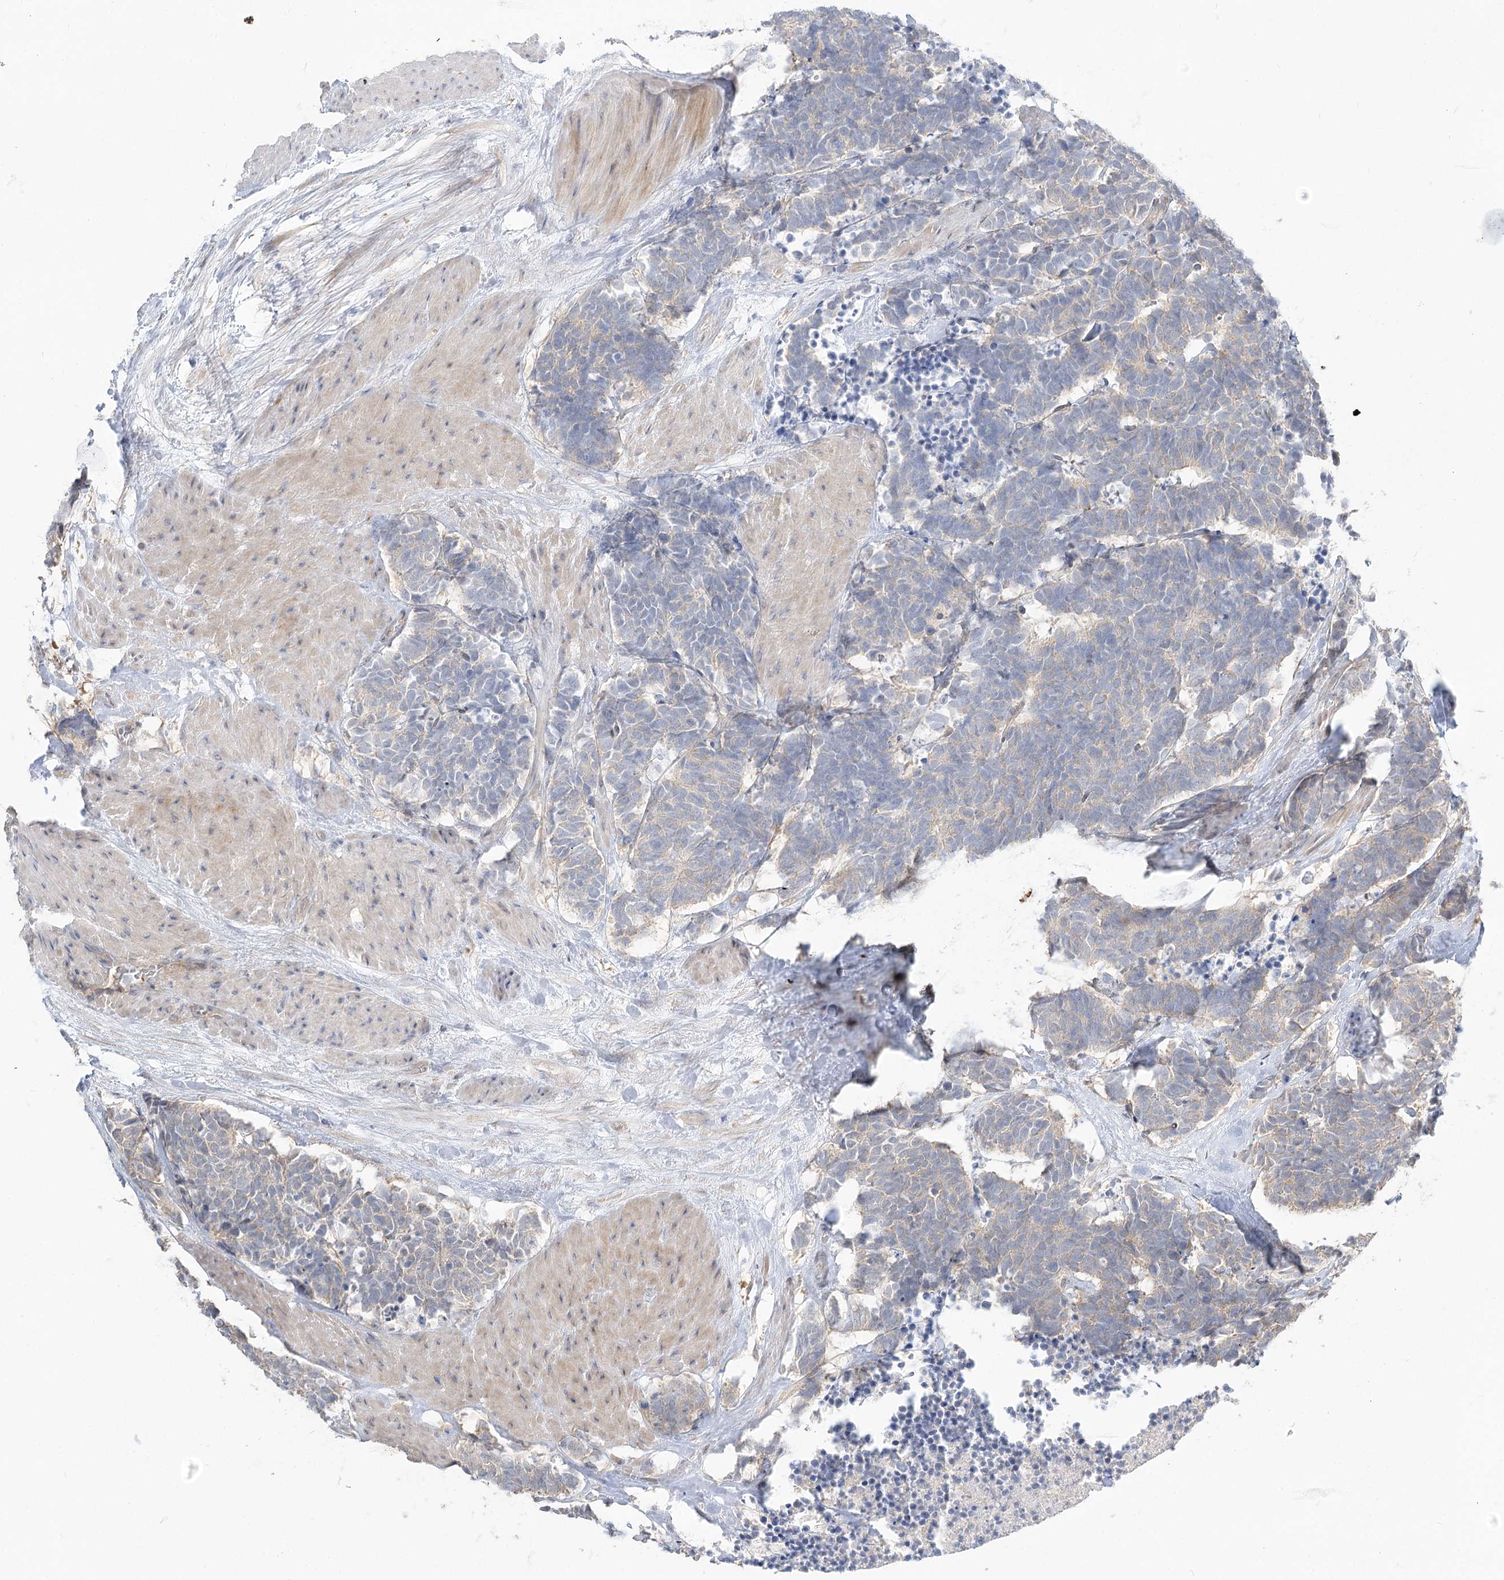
{"staining": {"intensity": "weak", "quantity": "25%-75%", "location": "cytoplasmic/membranous"}, "tissue": "carcinoid", "cell_type": "Tumor cells", "image_type": "cancer", "snomed": [{"axis": "morphology", "description": "Carcinoma, NOS"}, {"axis": "morphology", "description": "Carcinoid, malignant, NOS"}, {"axis": "topography", "description": "Urinary bladder"}], "caption": "This is a histology image of immunohistochemistry (IHC) staining of carcinoma, which shows weak positivity in the cytoplasmic/membranous of tumor cells.", "gene": "GUCY2C", "patient": {"sex": "male", "age": 57}}